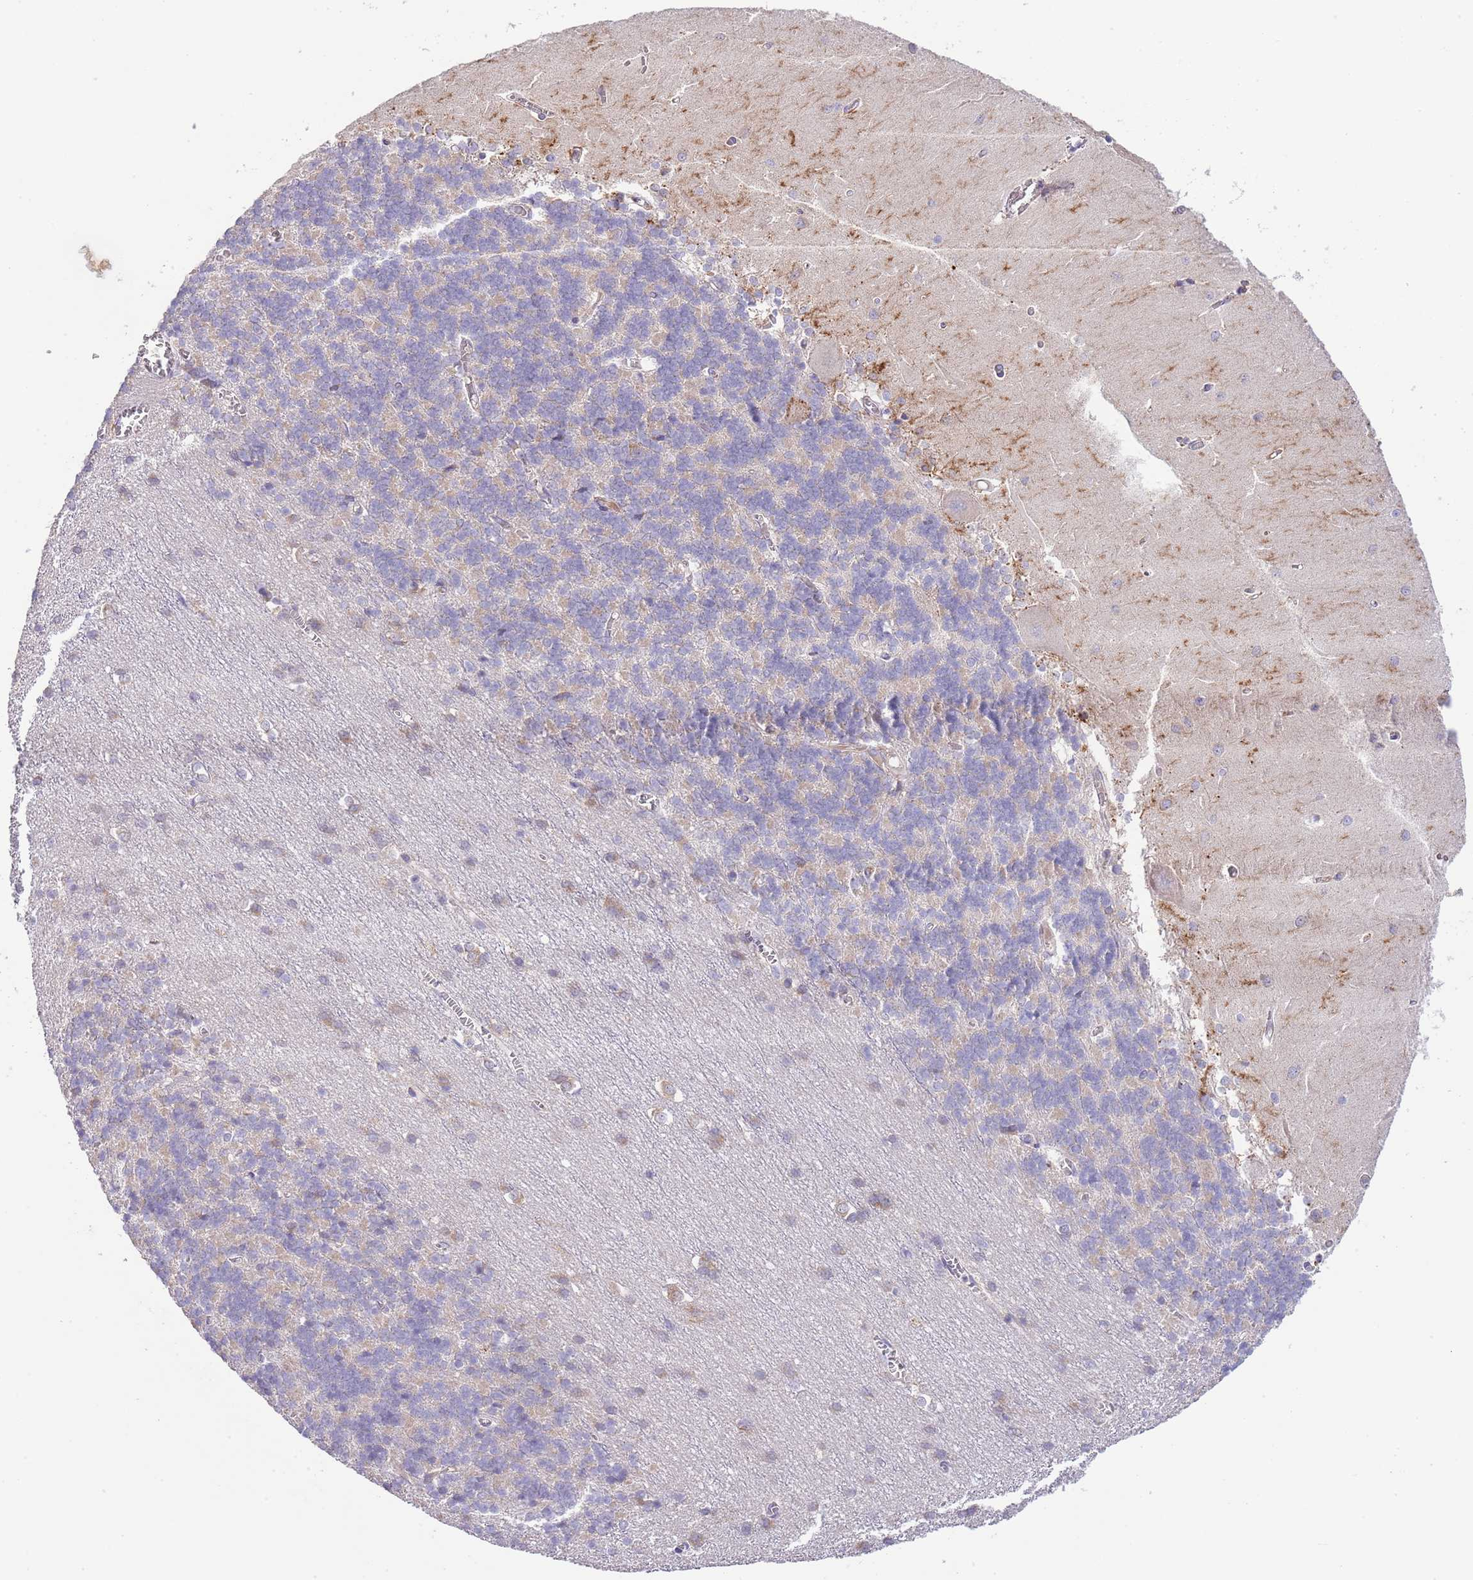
{"staining": {"intensity": "negative", "quantity": "none", "location": "none"}, "tissue": "cerebellum", "cell_type": "Cells in granular layer", "image_type": "normal", "snomed": [{"axis": "morphology", "description": "Normal tissue, NOS"}, {"axis": "topography", "description": "Cerebellum"}], "caption": "IHC of benign cerebellum demonstrates no staining in cells in granular layer.", "gene": "ABHD17A", "patient": {"sex": "male", "age": 37}}